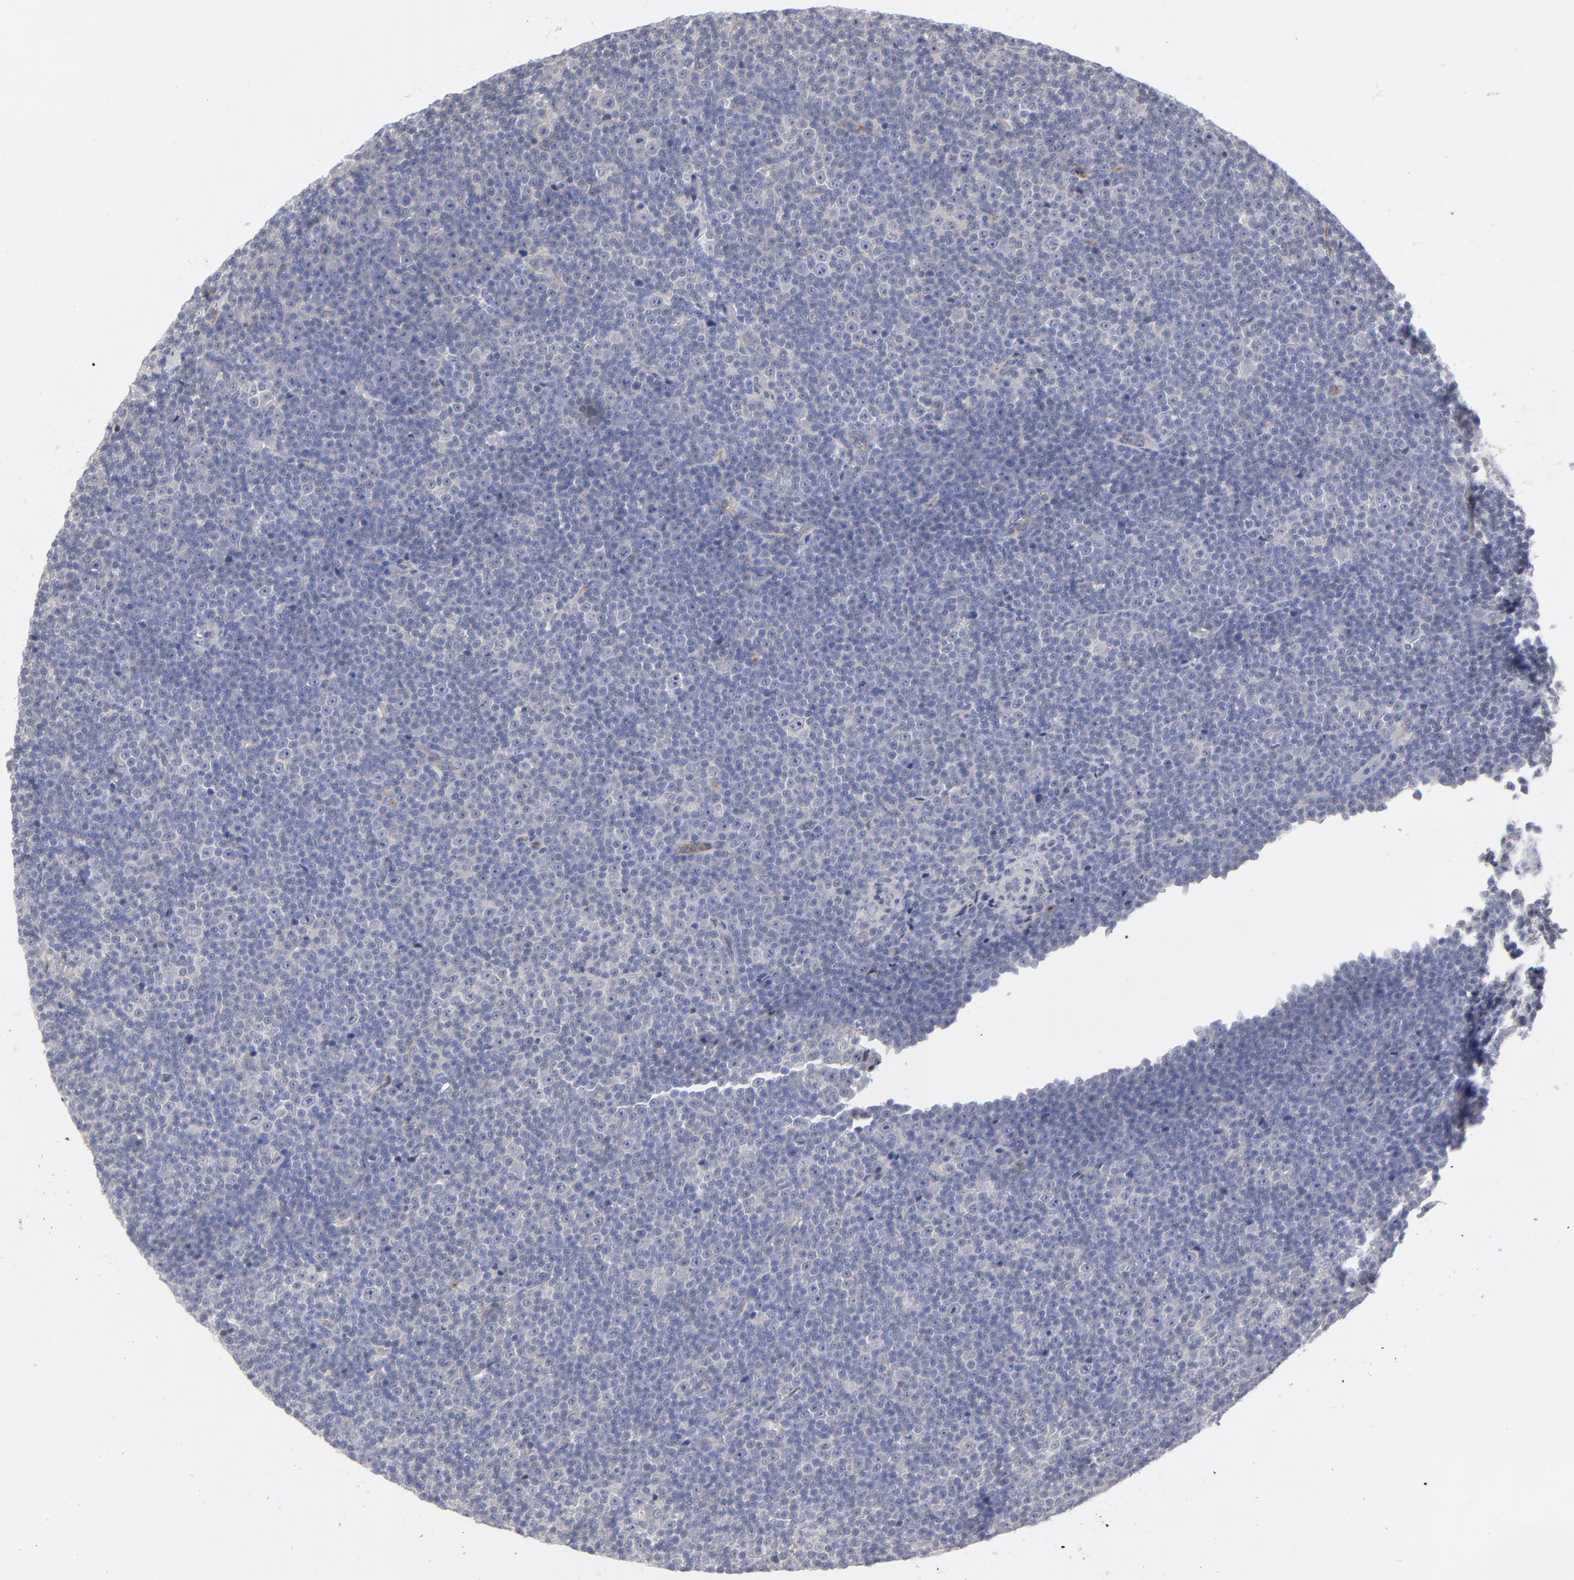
{"staining": {"intensity": "negative", "quantity": "none", "location": "none"}, "tissue": "lymphoma", "cell_type": "Tumor cells", "image_type": "cancer", "snomed": [{"axis": "morphology", "description": "Malignant lymphoma, non-Hodgkin's type, Low grade"}, {"axis": "topography", "description": "Lymph node"}], "caption": "Low-grade malignant lymphoma, non-Hodgkin's type was stained to show a protein in brown. There is no significant expression in tumor cells.", "gene": "CCR3", "patient": {"sex": "female", "age": 67}}